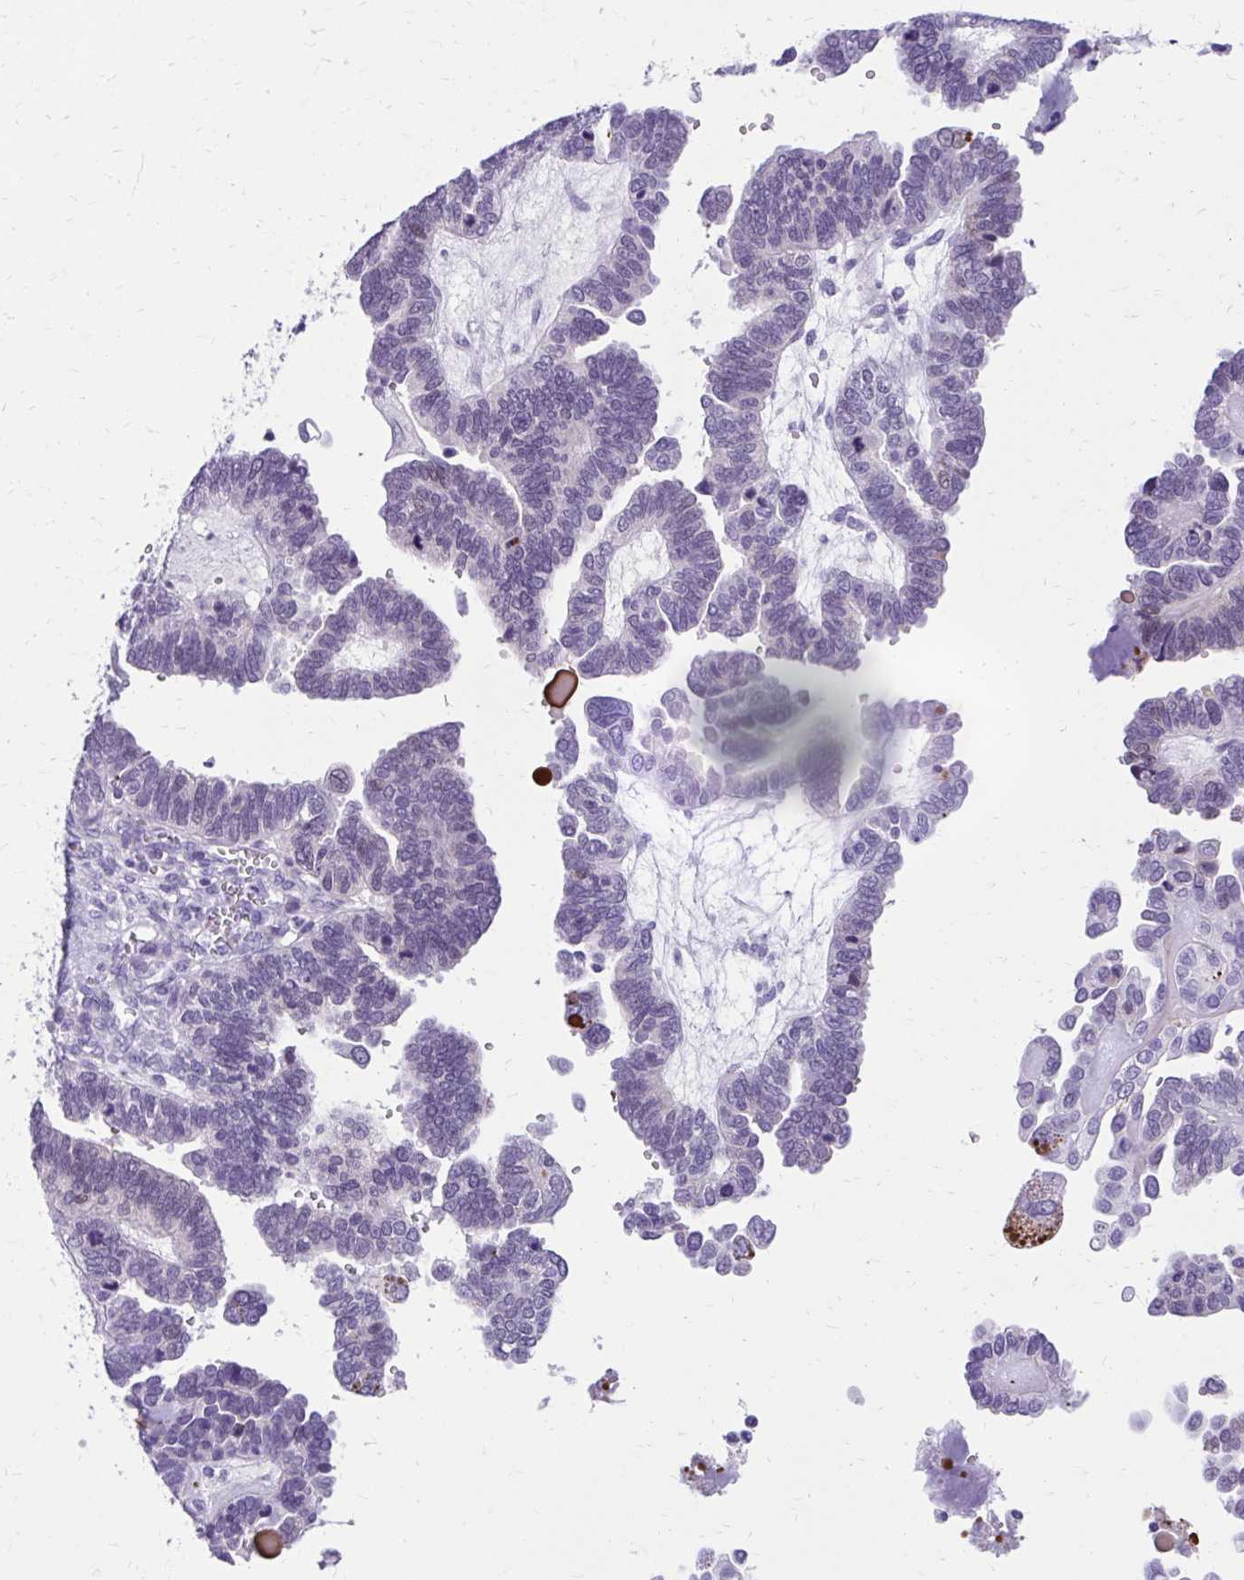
{"staining": {"intensity": "negative", "quantity": "none", "location": "none"}, "tissue": "ovarian cancer", "cell_type": "Tumor cells", "image_type": "cancer", "snomed": [{"axis": "morphology", "description": "Cystadenocarcinoma, serous, NOS"}, {"axis": "topography", "description": "Ovary"}], "caption": "This is a image of immunohistochemistry staining of serous cystadenocarcinoma (ovarian), which shows no positivity in tumor cells. Nuclei are stained in blue.", "gene": "SATL1", "patient": {"sex": "female", "age": 51}}